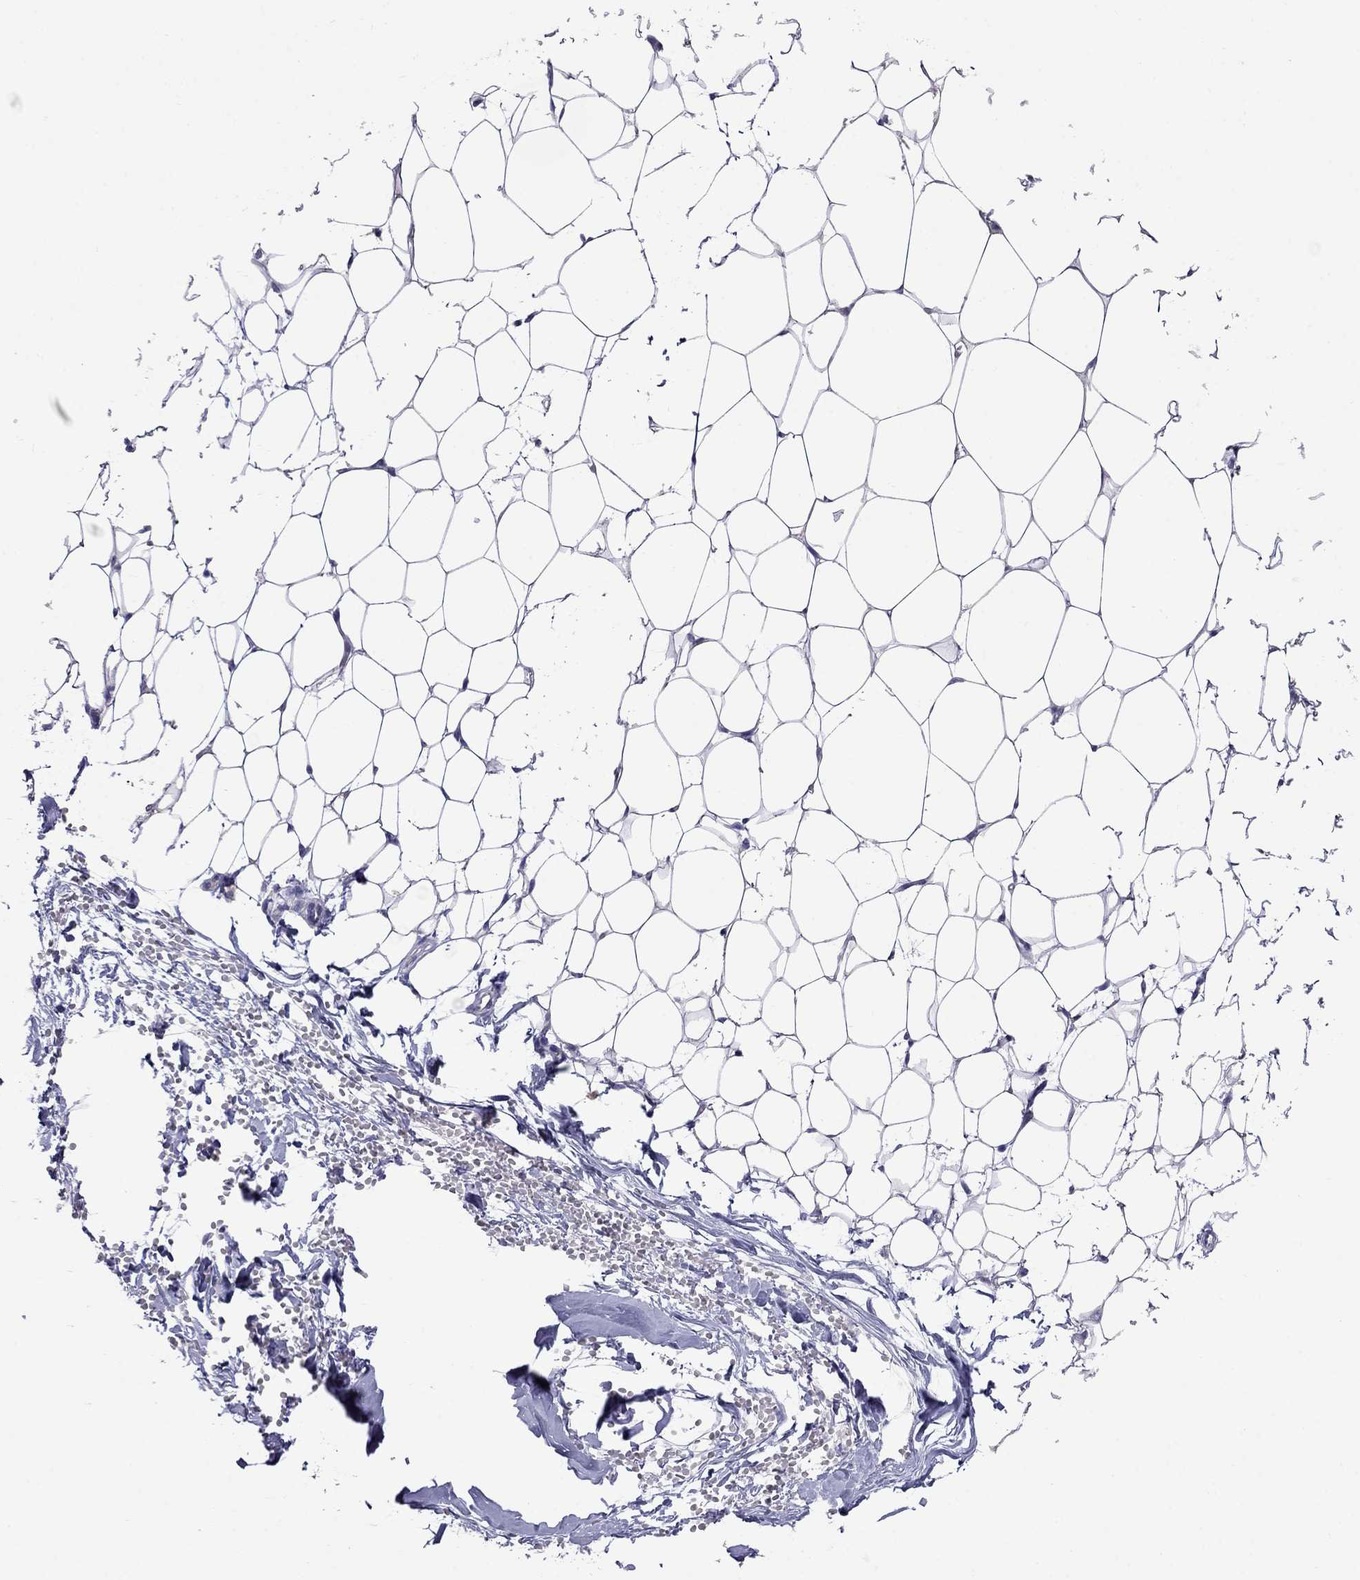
{"staining": {"intensity": "negative", "quantity": "none", "location": "none"}, "tissue": "breast", "cell_type": "Adipocytes", "image_type": "normal", "snomed": [{"axis": "morphology", "description": "Normal tissue, NOS"}, {"axis": "topography", "description": "Breast"}], "caption": "High magnification brightfield microscopy of benign breast stained with DAB (brown) and counterstained with hematoxylin (blue): adipocytes show no significant staining. (DAB (3,3'-diaminobenzidine) immunohistochemistry (IHC) with hematoxylin counter stain).", "gene": "MYO3B", "patient": {"sex": "female", "age": 37}}